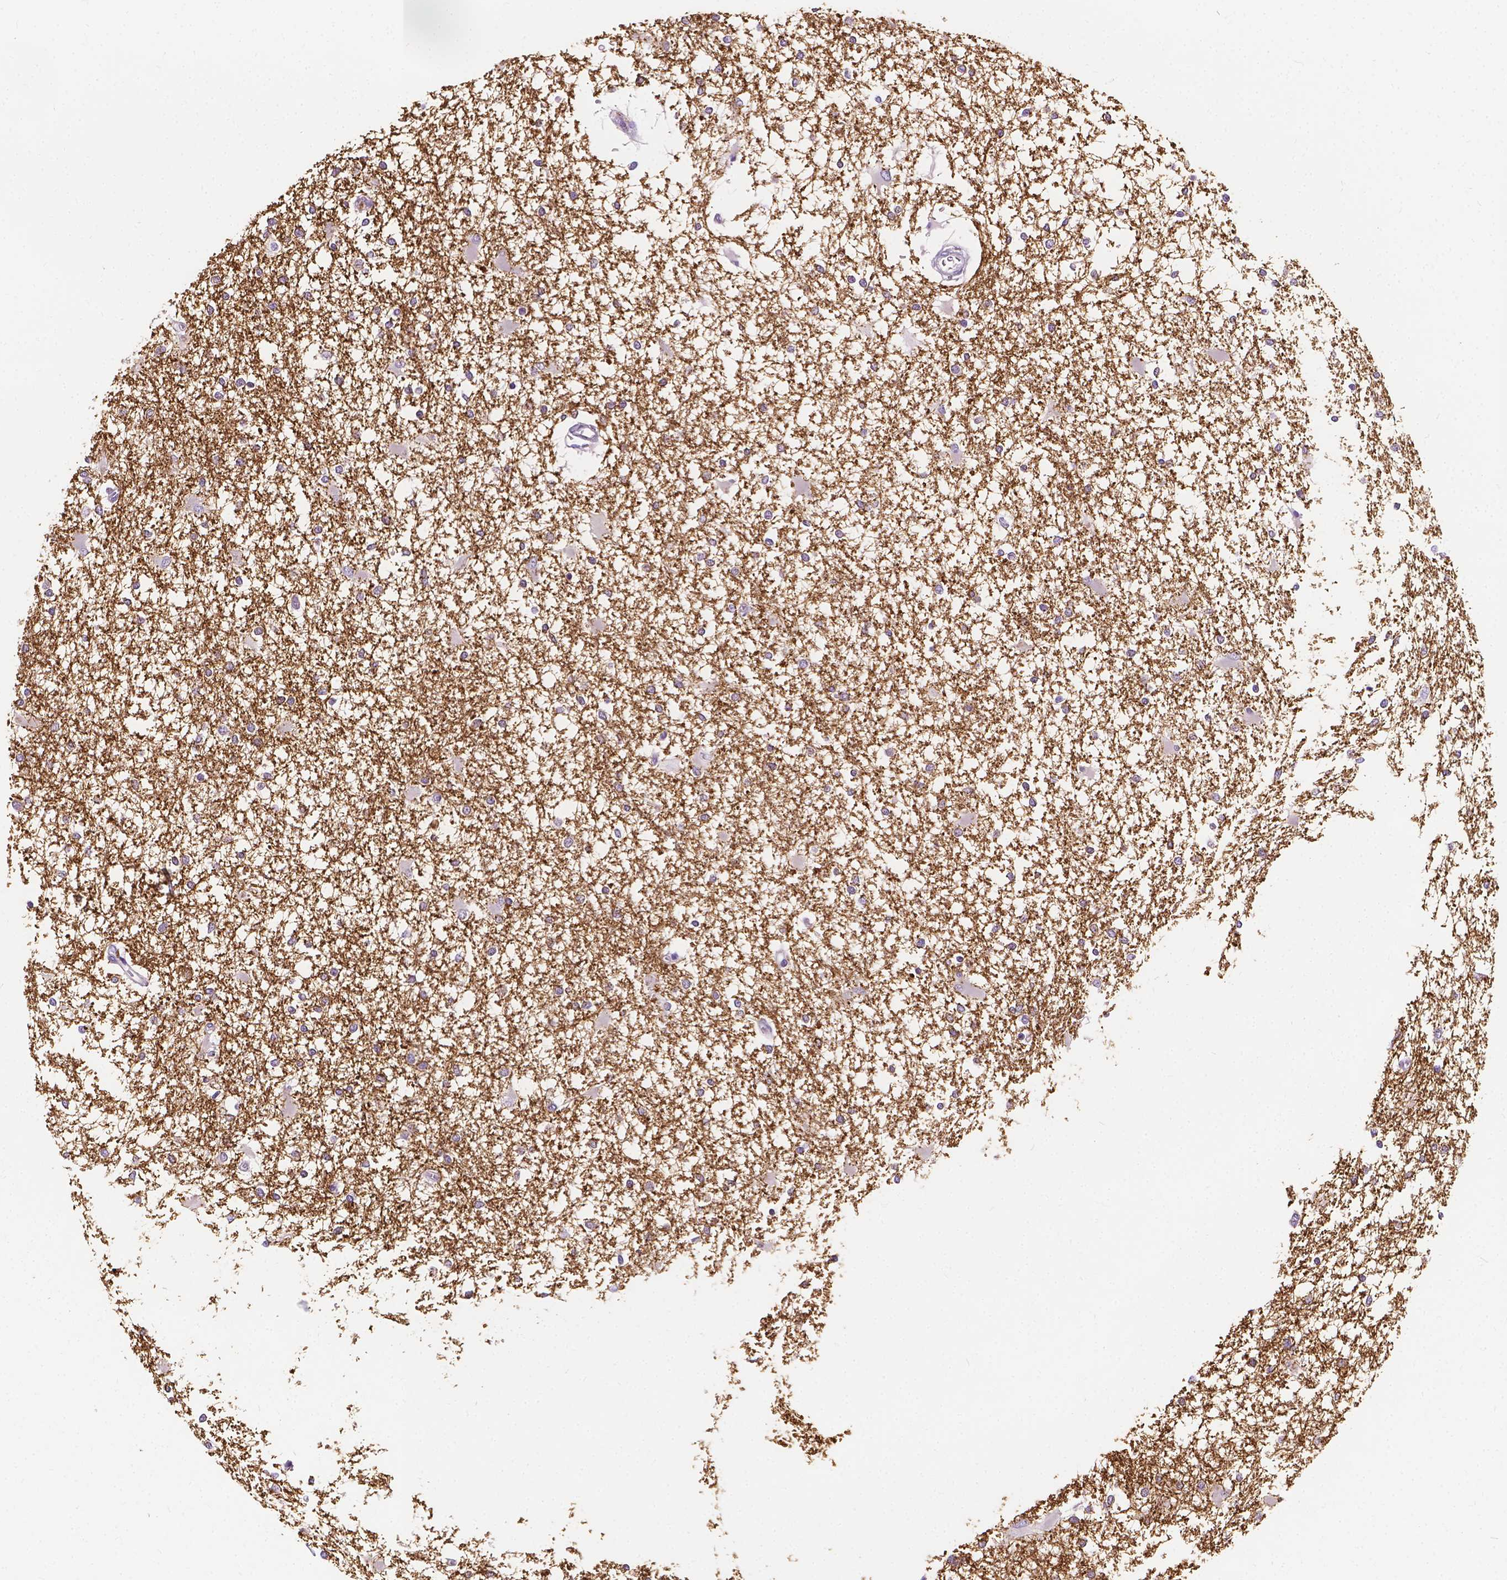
{"staining": {"intensity": "strong", "quantity": ">75%", "location": "cytoplasmic/membranous"}, "tissue": "glioma", "cell_type": "Tumor cells", "image_type": "cancer", "snomed": [{"axis": "morphology", "description": "Glioma, malignant, High grade"}, {"axis": "topography", "description": "Cerebral cortex"}], "caption": "A histopathology image showing strong cytoplasmic/membranous staining in about >75% of tumor cells in malignant high-grade glioma, as visualized by brown immunohistochemical staining.", "gene": "SIRT2", "patient": {"sex": "male", "age": 79}}